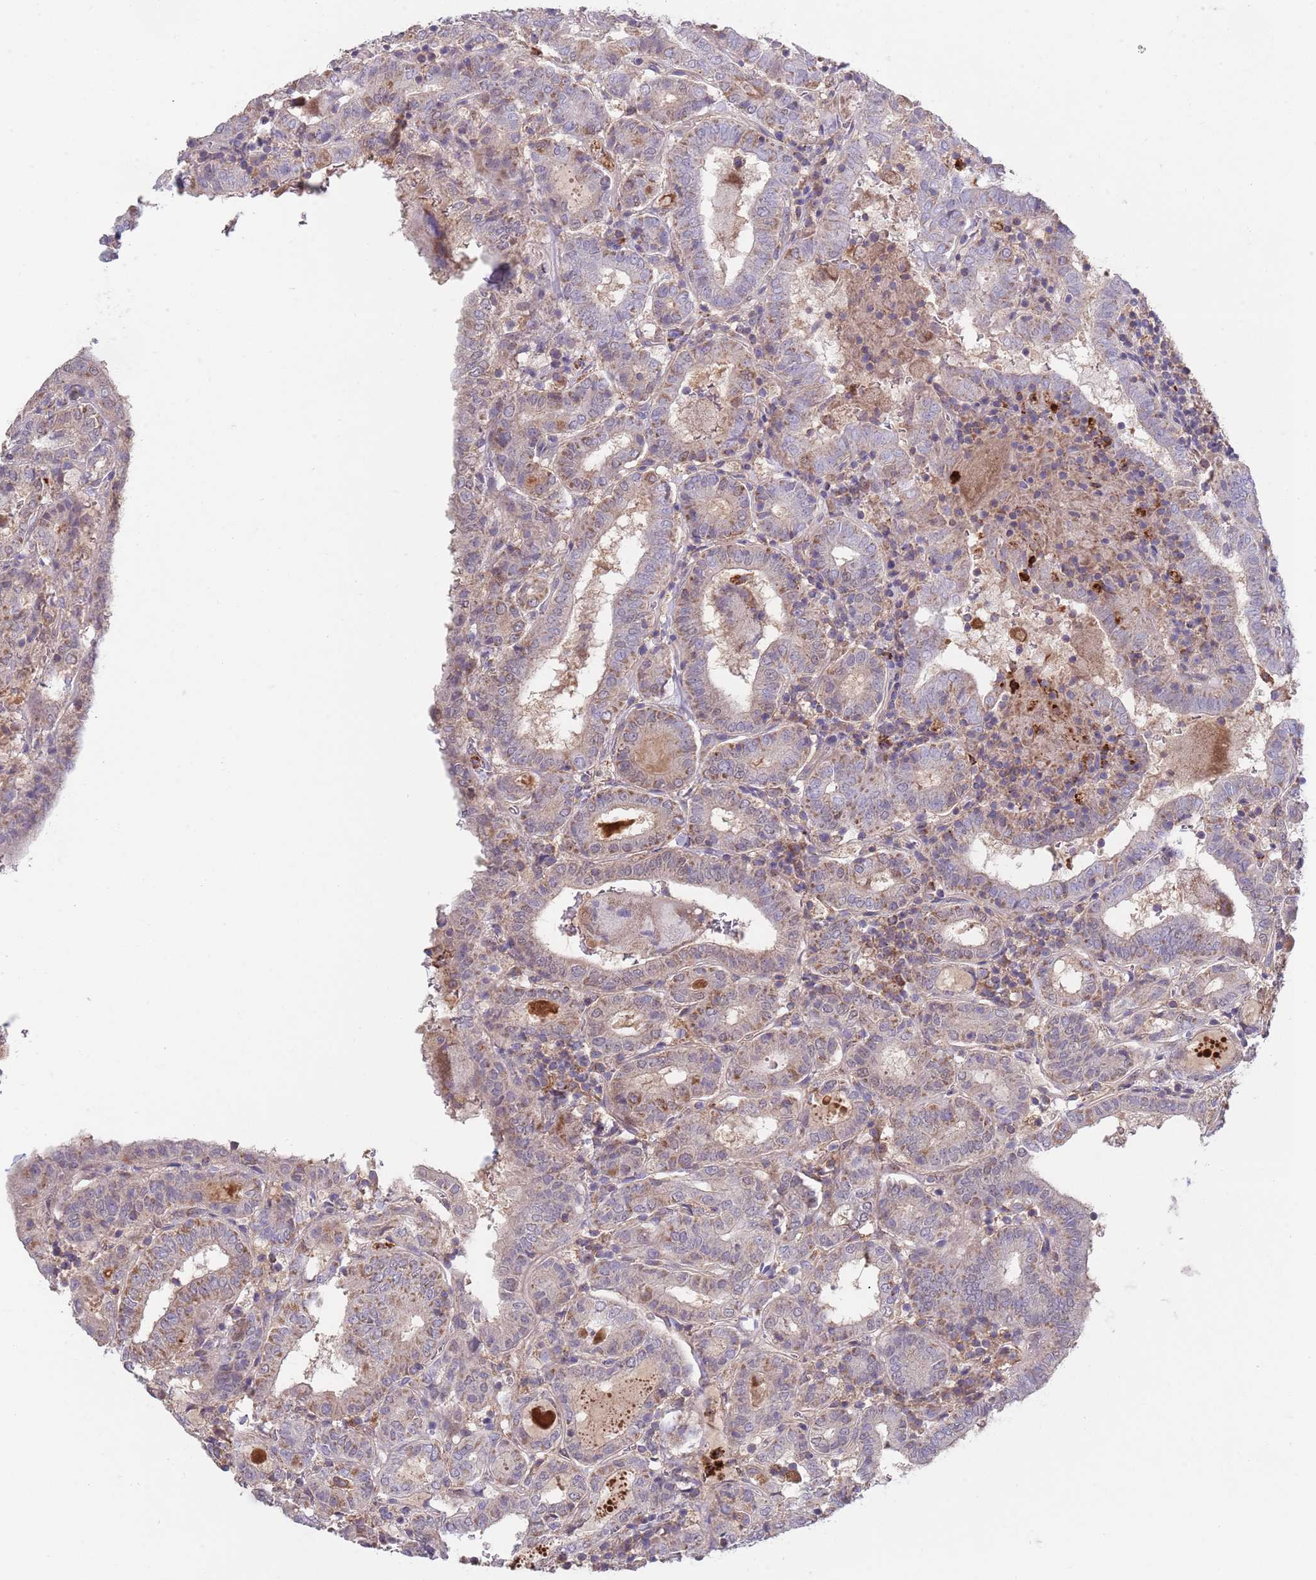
{"staining": {"intensity": "moderate", "quantity": "<25%", "location": "cytoplasmic/membranous"}, "tissue": "thyroid cancer", "cell_type": "Tumor cells", "image_type": "cancer", "snomed": [{"axis": "morphology", "description": "Papillary adenocarcinoma, NOS"}, {"axis": "topography", "description": "Thyroid gland"}], "caption": "There is low levels of moderate cytoplasmic/membranous expression in tumor cells of thyroid cancer, as demonstrated by immunohistochemical staining (brown color).", "gene": "DDT", "patient": {"sex": "female", "age": 72}}